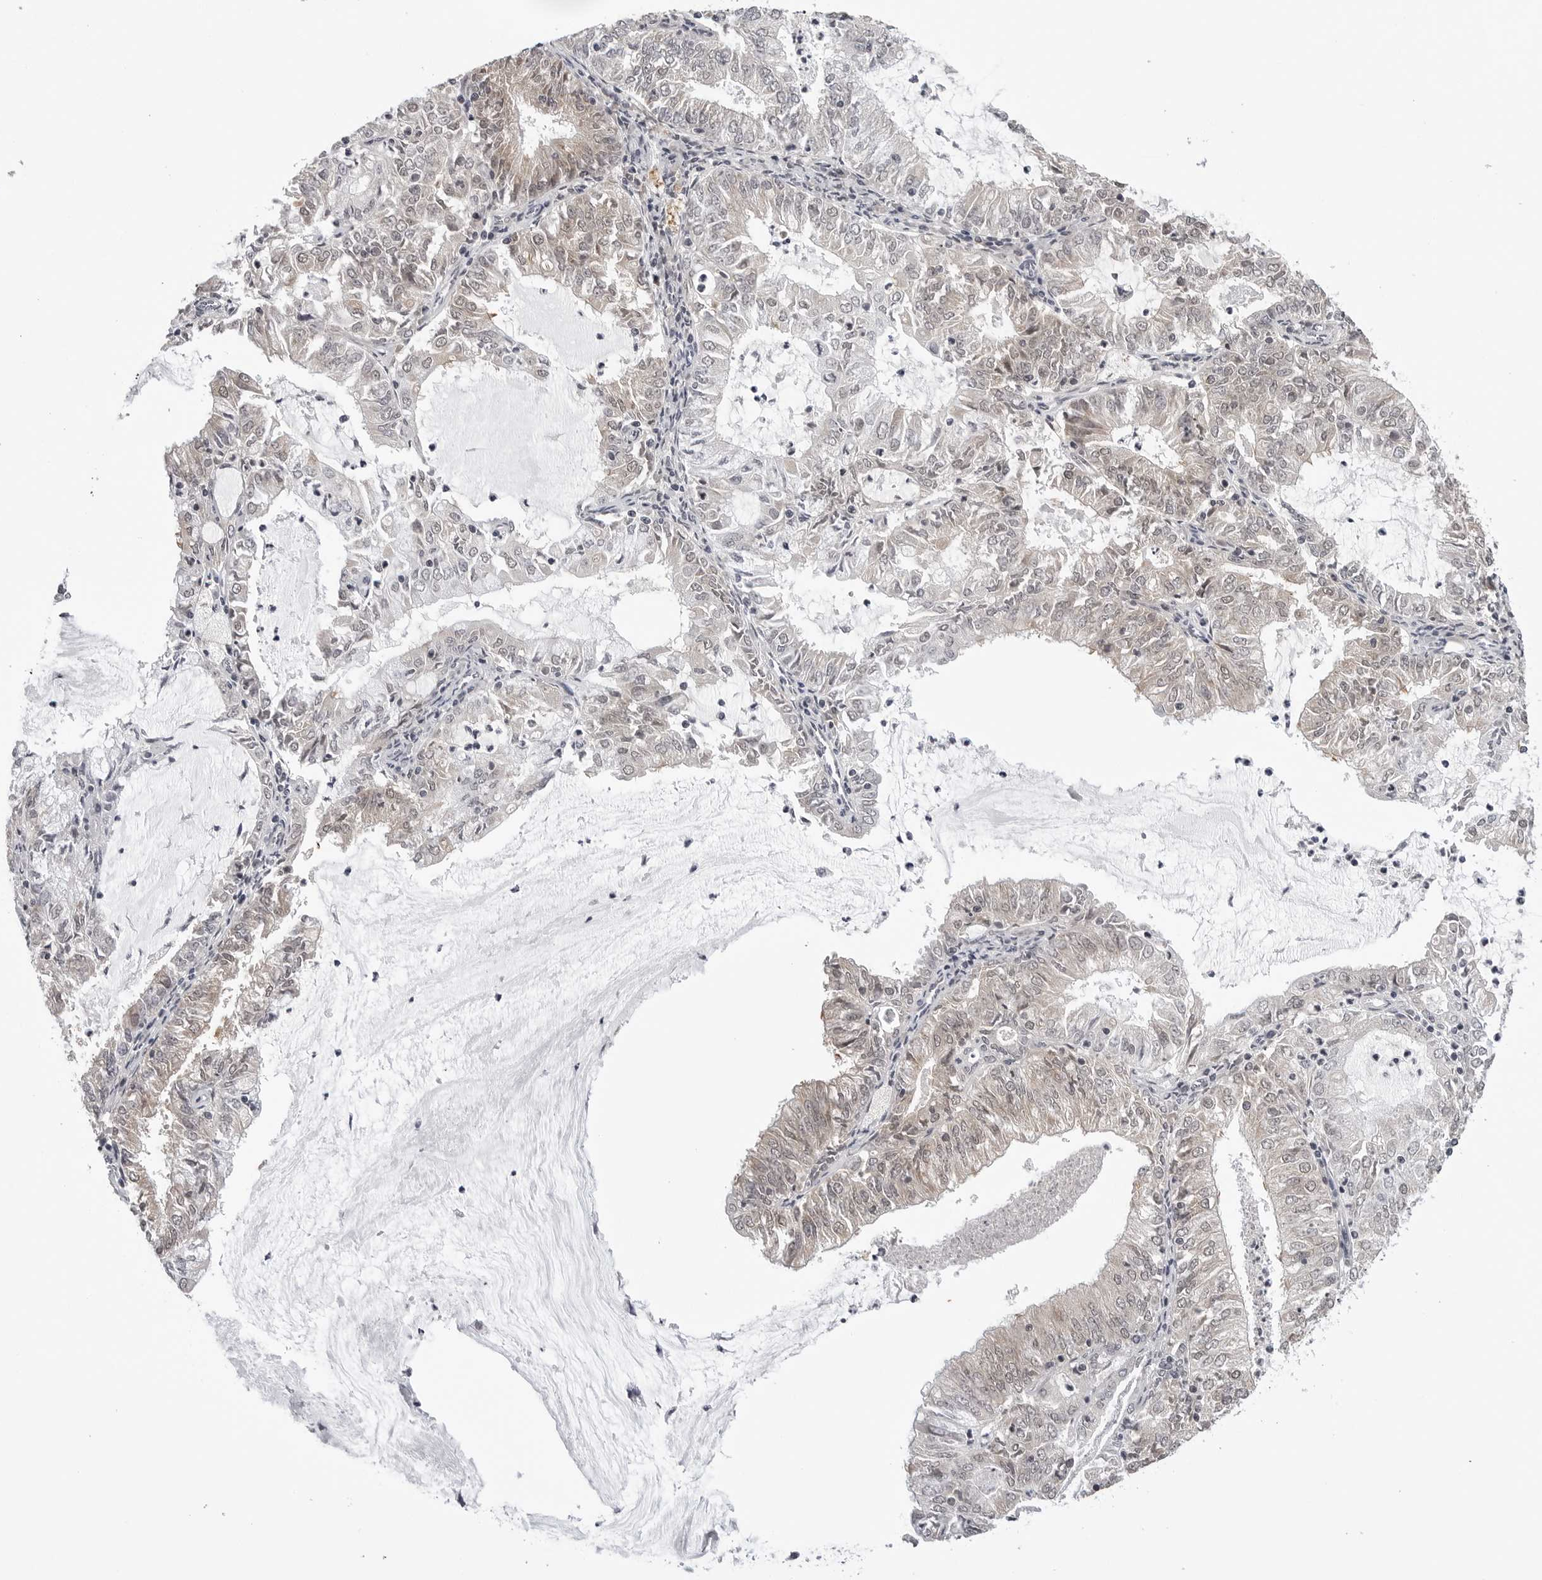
{"staining": {"intensity": "weak", "quantity": "<25%", "location": "cytoplasmic/membranous,nuclear"}, "tissue": "endometrial cancer", "cell_type": "Tumor cells", "image_type": "cancer", "snomed": [{"axis": "morphology", "description": "Adenocarcinoma, NOS"}, {"axis": "topography", "description": "Endometrium"}], "caption": "Protein analysis of endometrial cancer (adenocarcinoma) exhibits no significant expression in tumor cells.", "gene": "CDK20", "patient": {"sex": "female", "age": 57}}